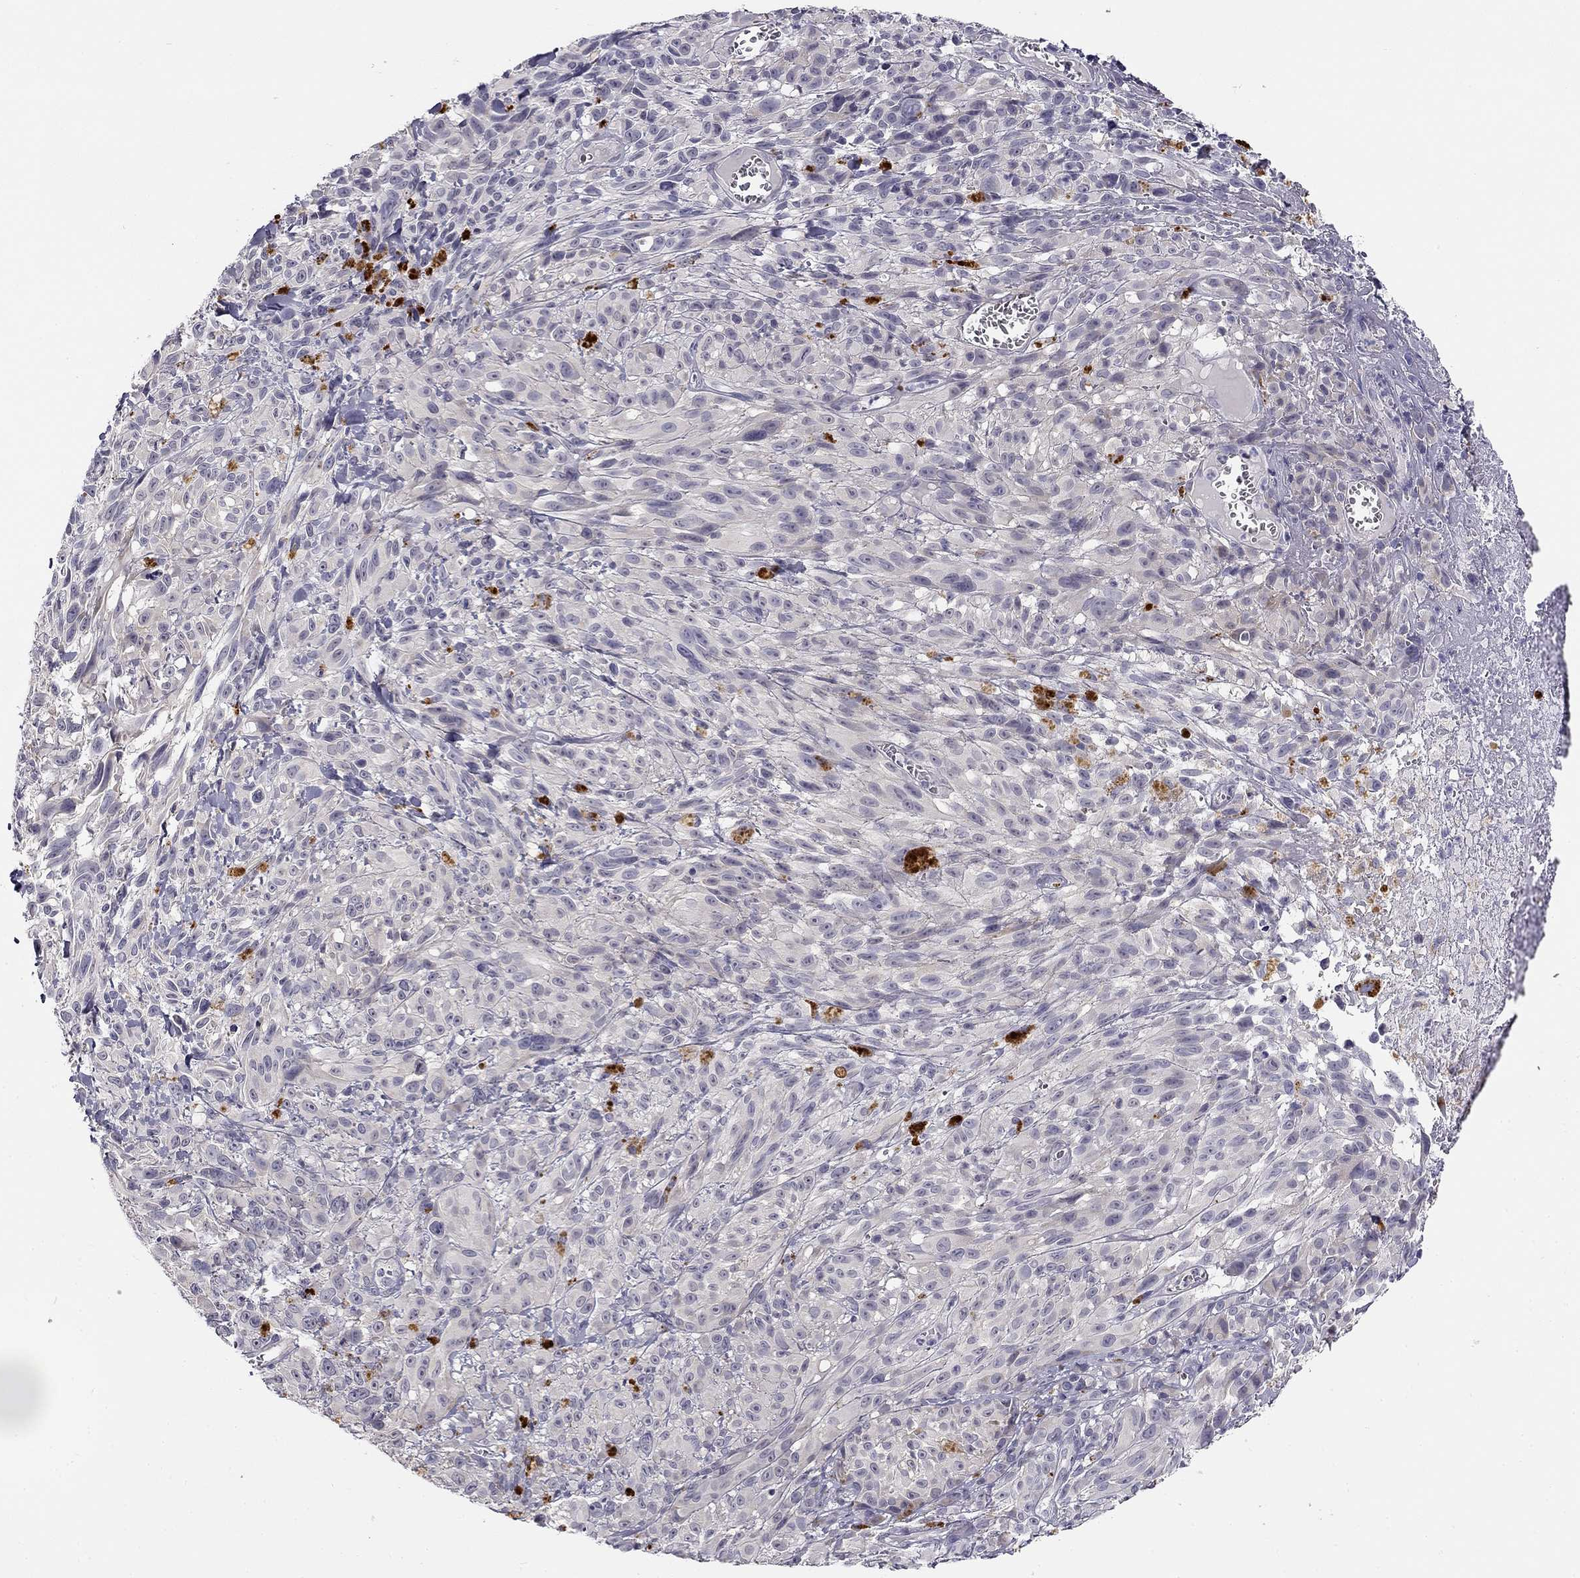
{"staining": {"intensity": "negative", "quantity": "none", "location": "none"}, "tissue": "melanoma", "cell_type": "Tumor cells", "image_type": "cancer", "snomed": [{"axis": "morphology", "description": "Malignant melanoma, NOS"}, {"axis": "topography", "description": "Skin"}], "caption": "Malignant melanoma was stained to show a protein in brown. There is no significant positivity in tumor cells. (Brightfield microscopy of DAB IHC at high magnification).", "gene": "CNR1", "patient": {"sex": "male", "age": 83}}